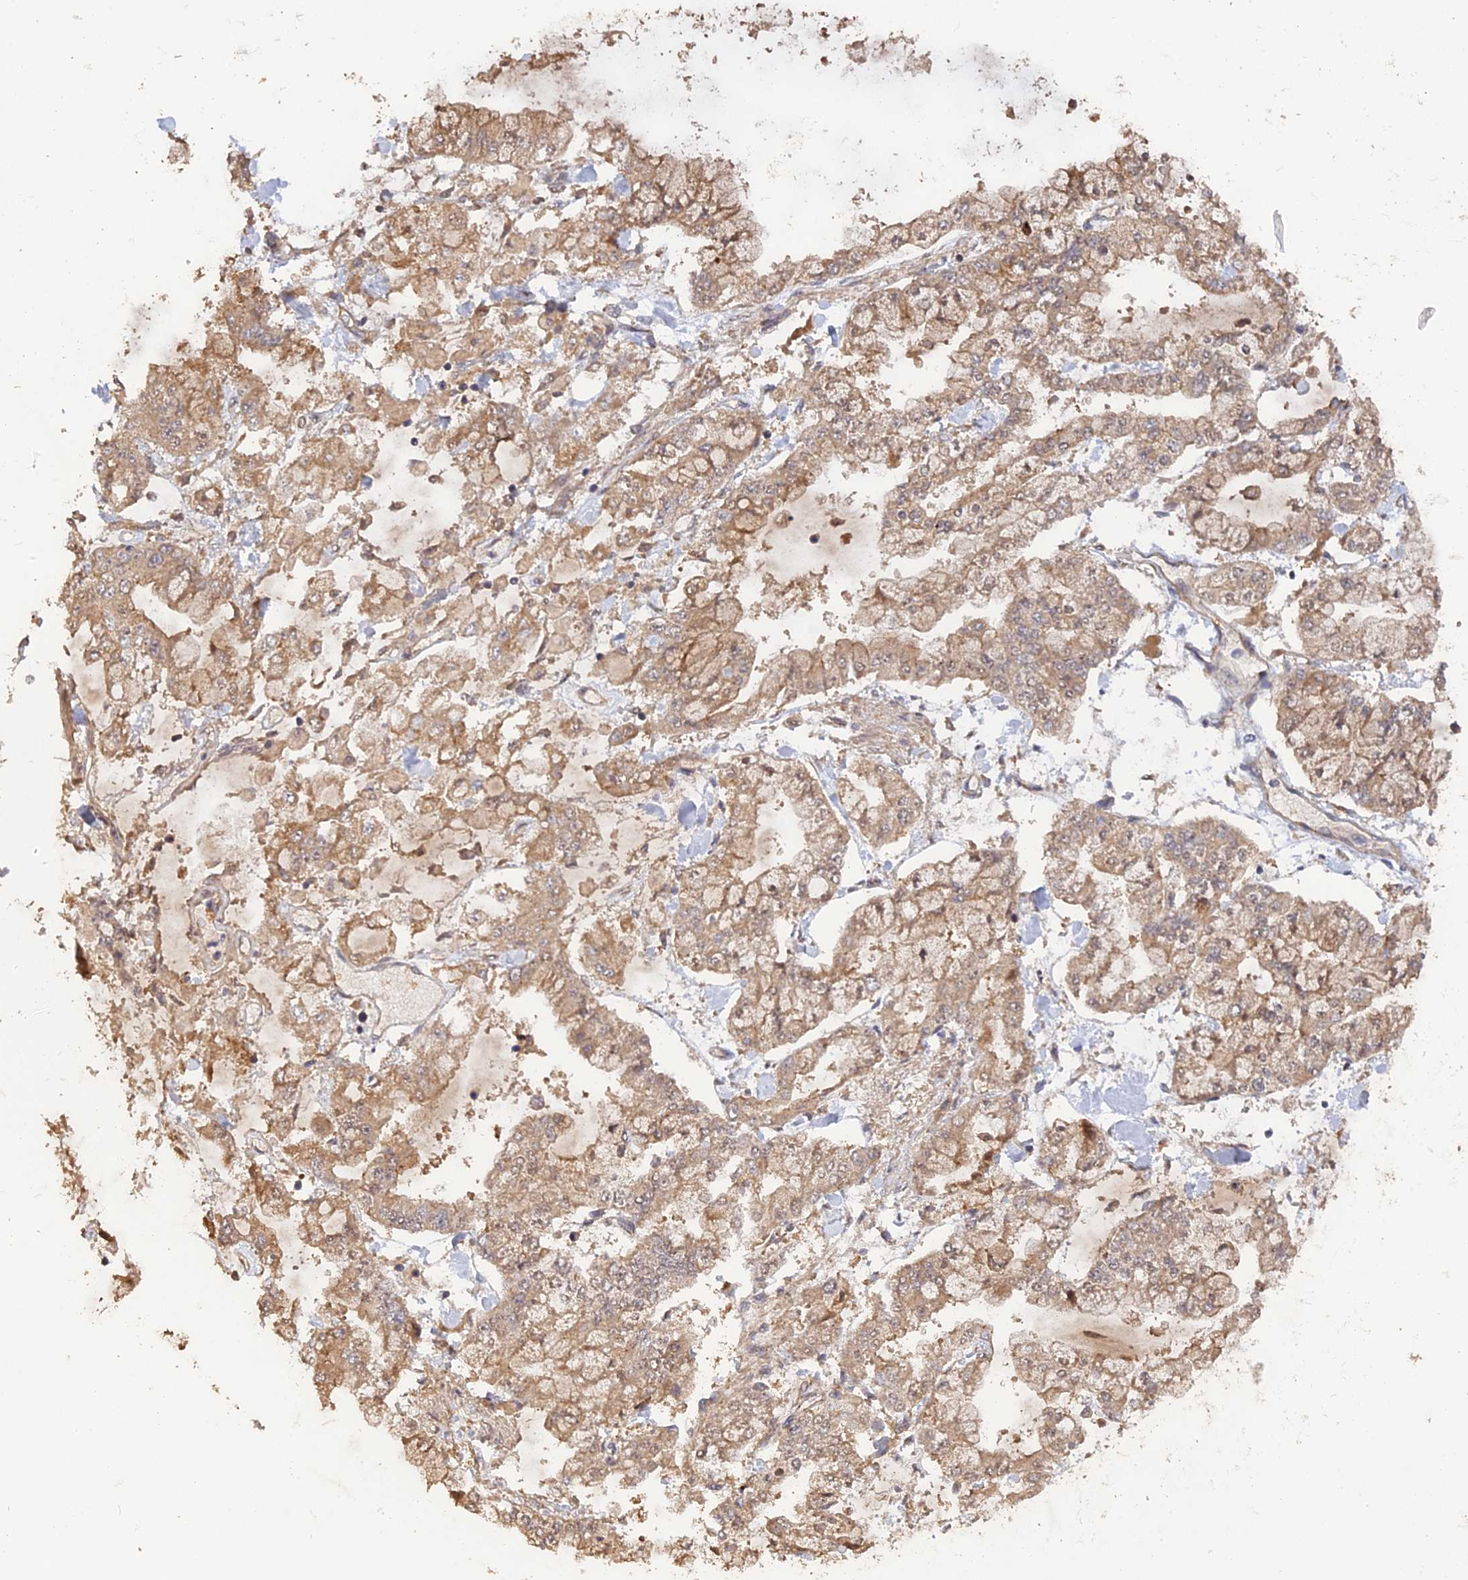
{"staining": {"intensity": "weak", "quantity": ">75%", "location": "cytoplasmic/membranous"}, "tissue": "stomach cancer", "cell_type": "Tumor cells", "image_type": "cancer", "snomed": [{"axis": "morphology", "description": "Normal tissue, NOS"}, {"axis": "morphology", "description": "Adenocarcinoma, NOS"}, {"axis": "topography", "description": "Stomach, upper"}, {"axis": "topography", "description": "Stomach"}], "caption": "This is an image of immunohistochemistry (IHC) staining of stomach cancer (adenocarcinoma), which shows weak staining in the cytoplasmic/membranous of tumor cells.", "gene": "ARHGAP40", "patient": {"sex": "male", "age": 76}}